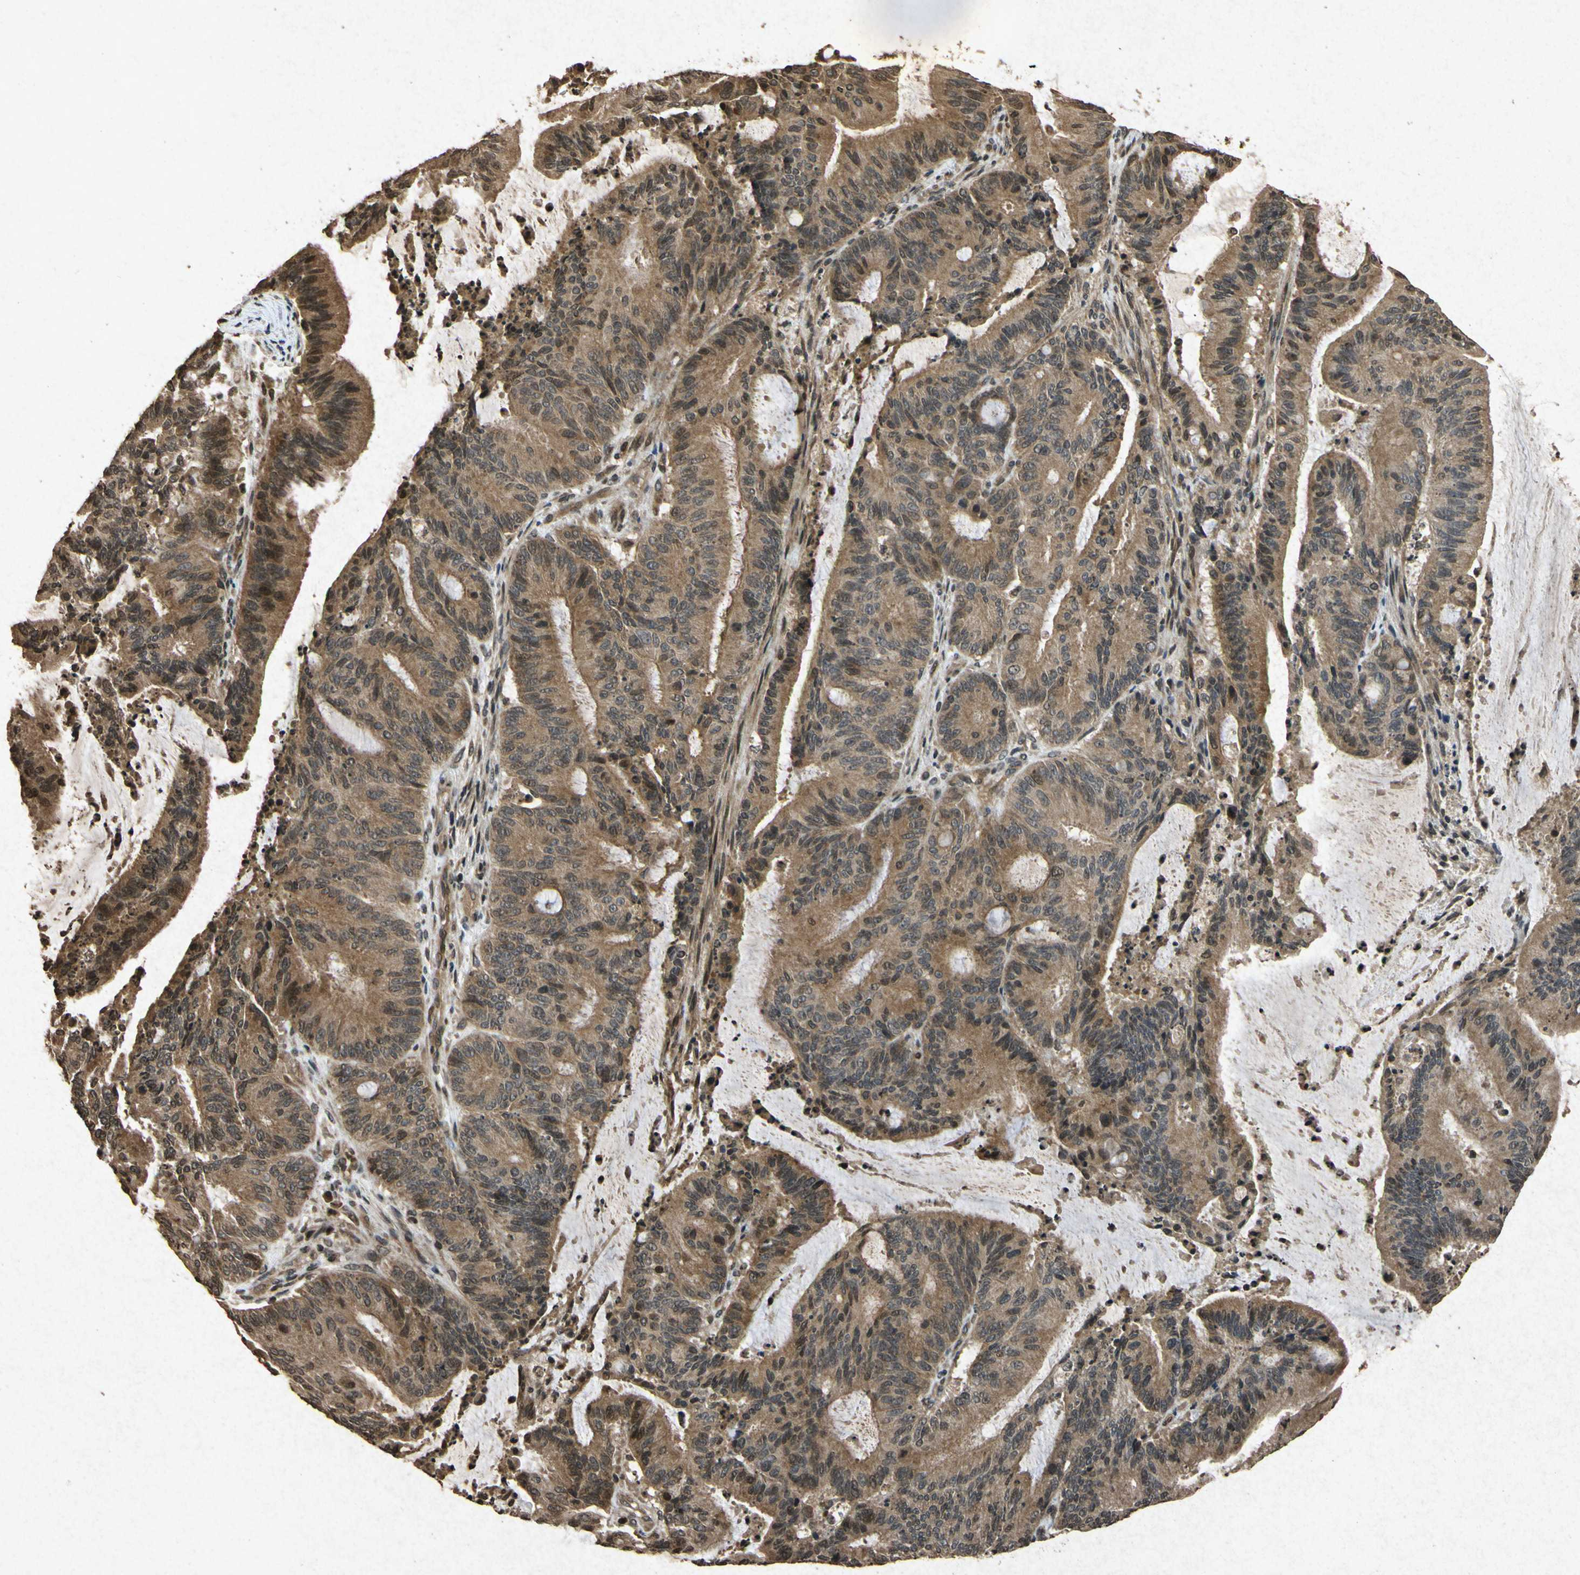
{"staining": {"intensity": "moderate", "quantity": ">75%", "location": "cytoplasmic/membranous"}, "tissue": "liver cancer", "cell_type": "Tumor cells", "image_type": "cancer", "snomed": [{"axis": "morphology", "description": "Cholangiocarcinoma"}, {"axis": "topography", "description": "Liver"}], "caption": "A photomicrograph of human liver cancer stained for a protein demonstrates moderate cytoplasmic/membranous brown staining in tumor cells.", "gene": "ATP6V1H", "patient": {"sex": "female", "age": 73}}